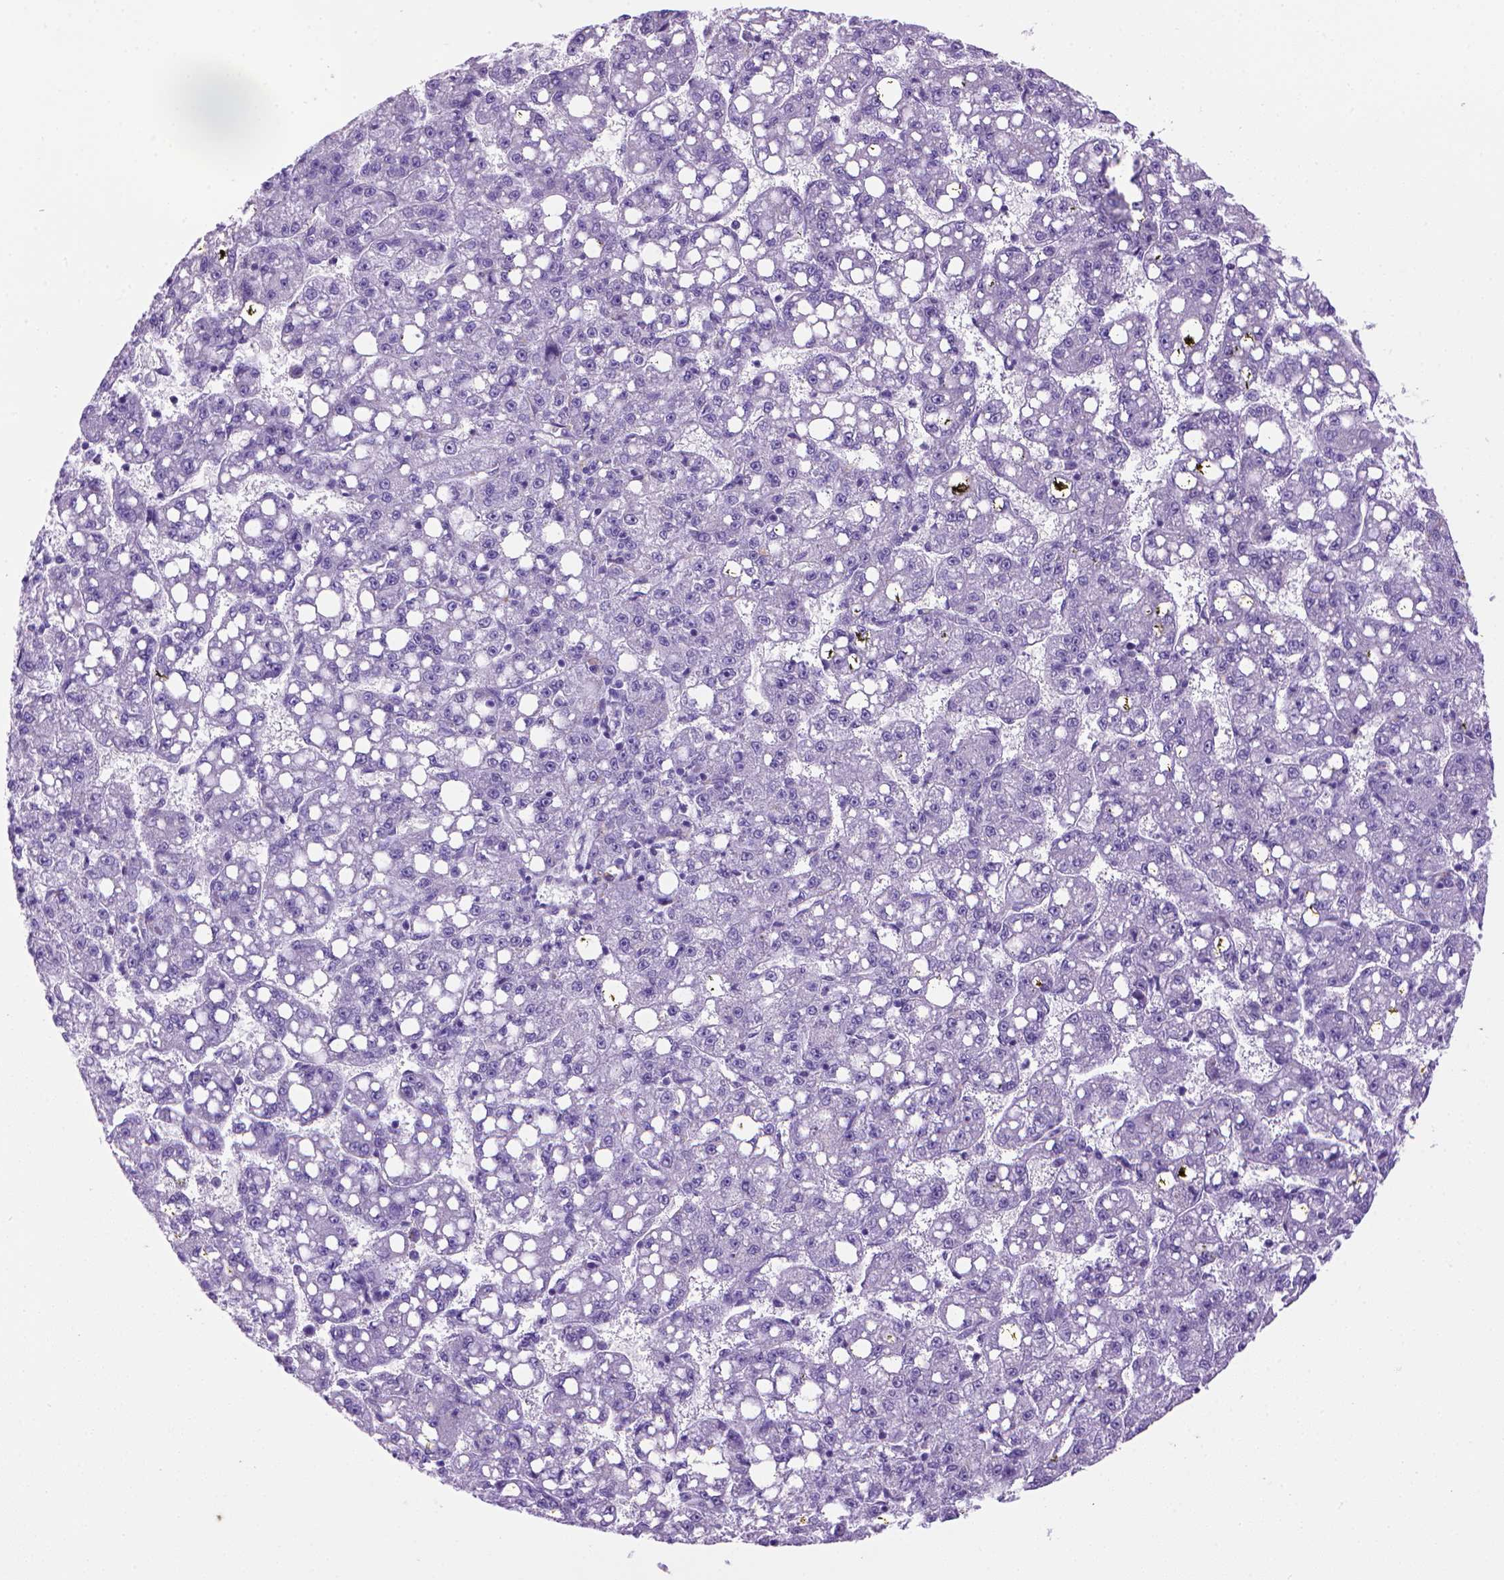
{"staining": {"intensity": "negative", "quantity": "none", "location": "none"}, "tissue": "liver cancer", "cell_type": "Tumor cells", "image_type": "cancer", "snomed": [{"axis": "morphology", "description": "Carcinoma, Hepatocellular, NOS"}, {"axis": "topography", "description": "Liver"}], "caption": "Liver cancer was stained to show a protein in brown. There is no significant expression in tumor cells.", "gene": "ARHGEF33", "patient": {"sex": "female", "age": 65}}